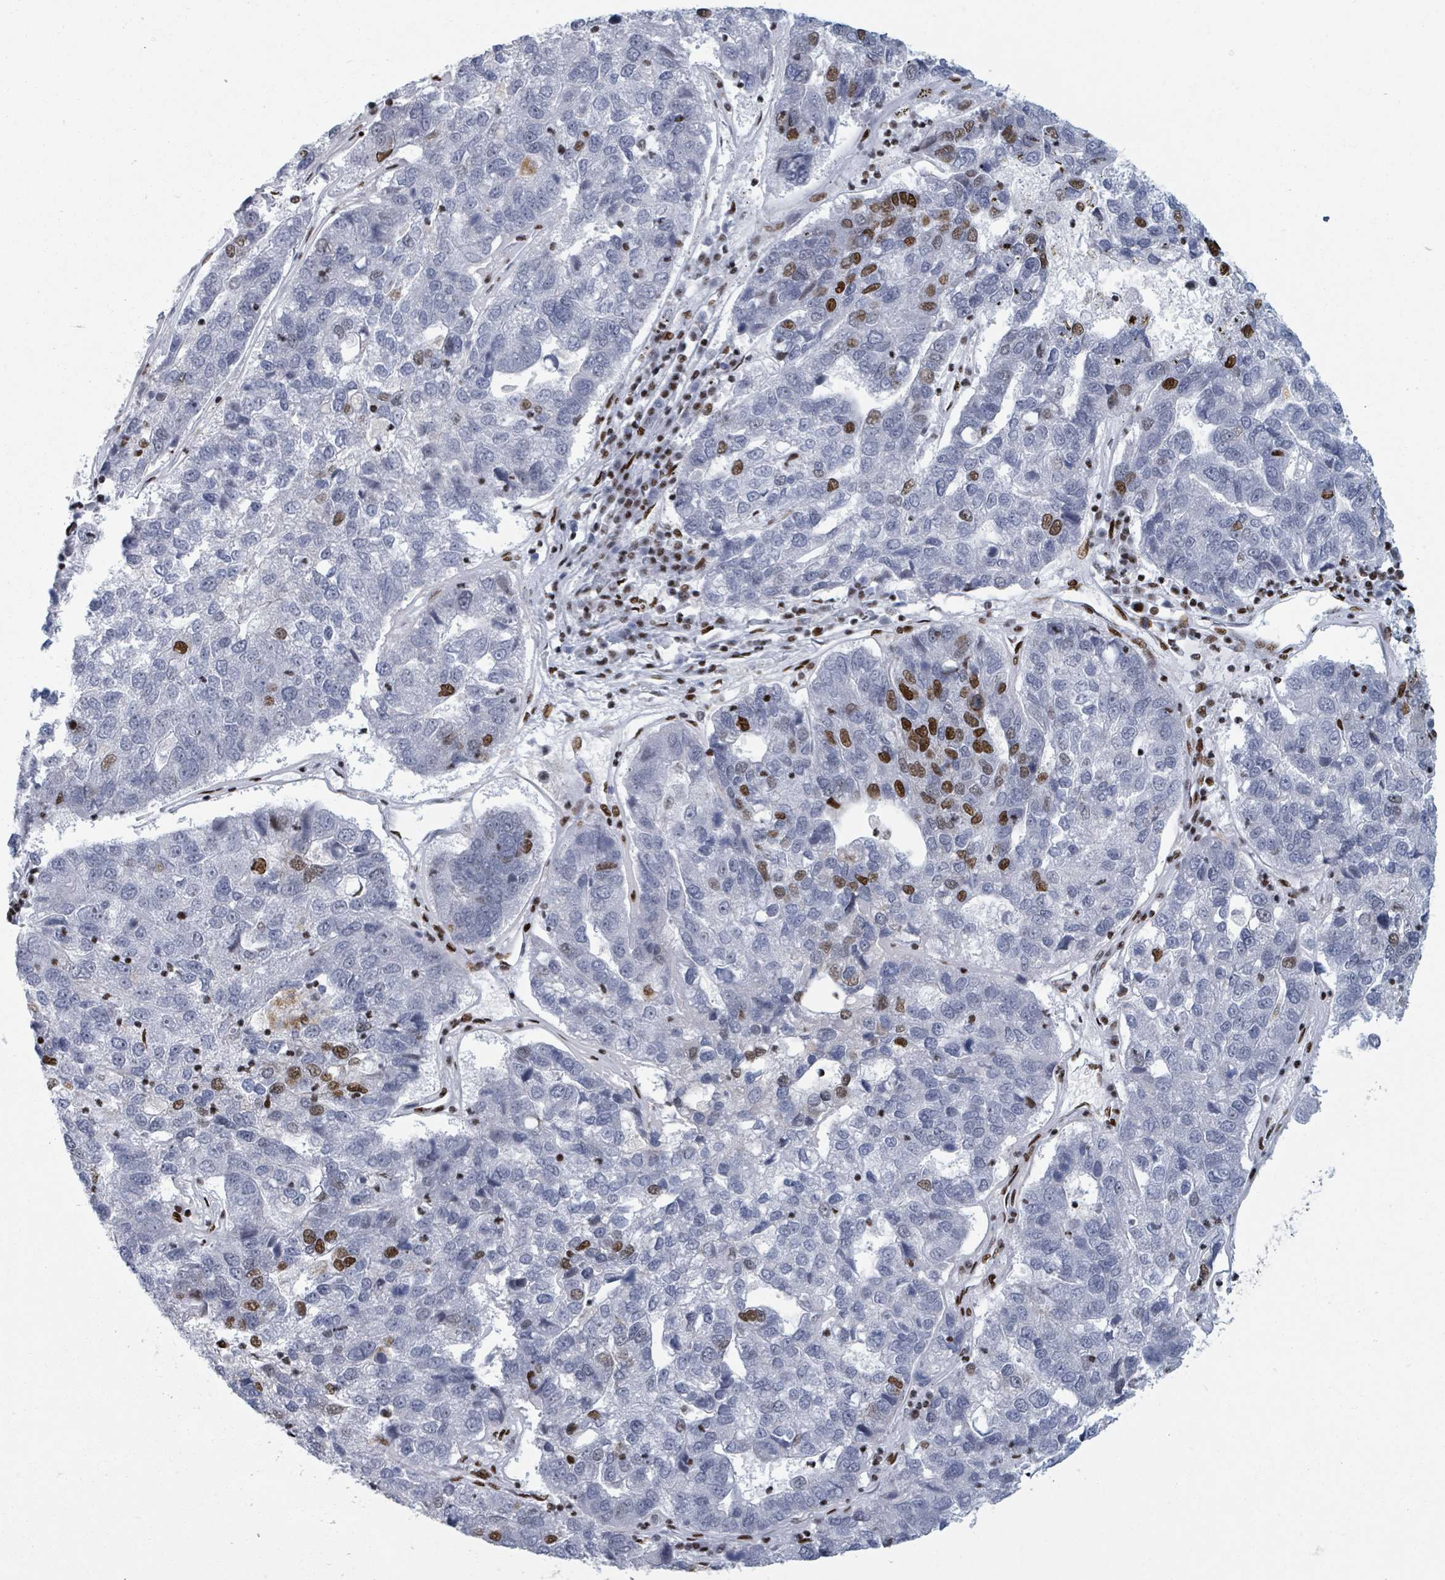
{"staining": {"intensity": "moderate", "quantity": "<25%", "location": "nuclear"}, "tissue": "pancreatic cancer", "cell_type": "Tumor cells", "image_type": "cancer", "snomed": [{"axis": "morphology", "description": "Adenocarcinoma, NOS"}, {"axis": "topography", "description": "Pancreas"}], "caption": "Tumor cells reveal low levels of moderate nuclear staining in approximately <25% of cells in pancreatic adenocarcinoma. (Stains: DAB (3,3'-diaminobenzidine) in brown, nuclei in blue, Microscopy: brightfield microscopy at high magnification).", "gene": "DHX16", "patient": {"sex": "female", "age": 61}}